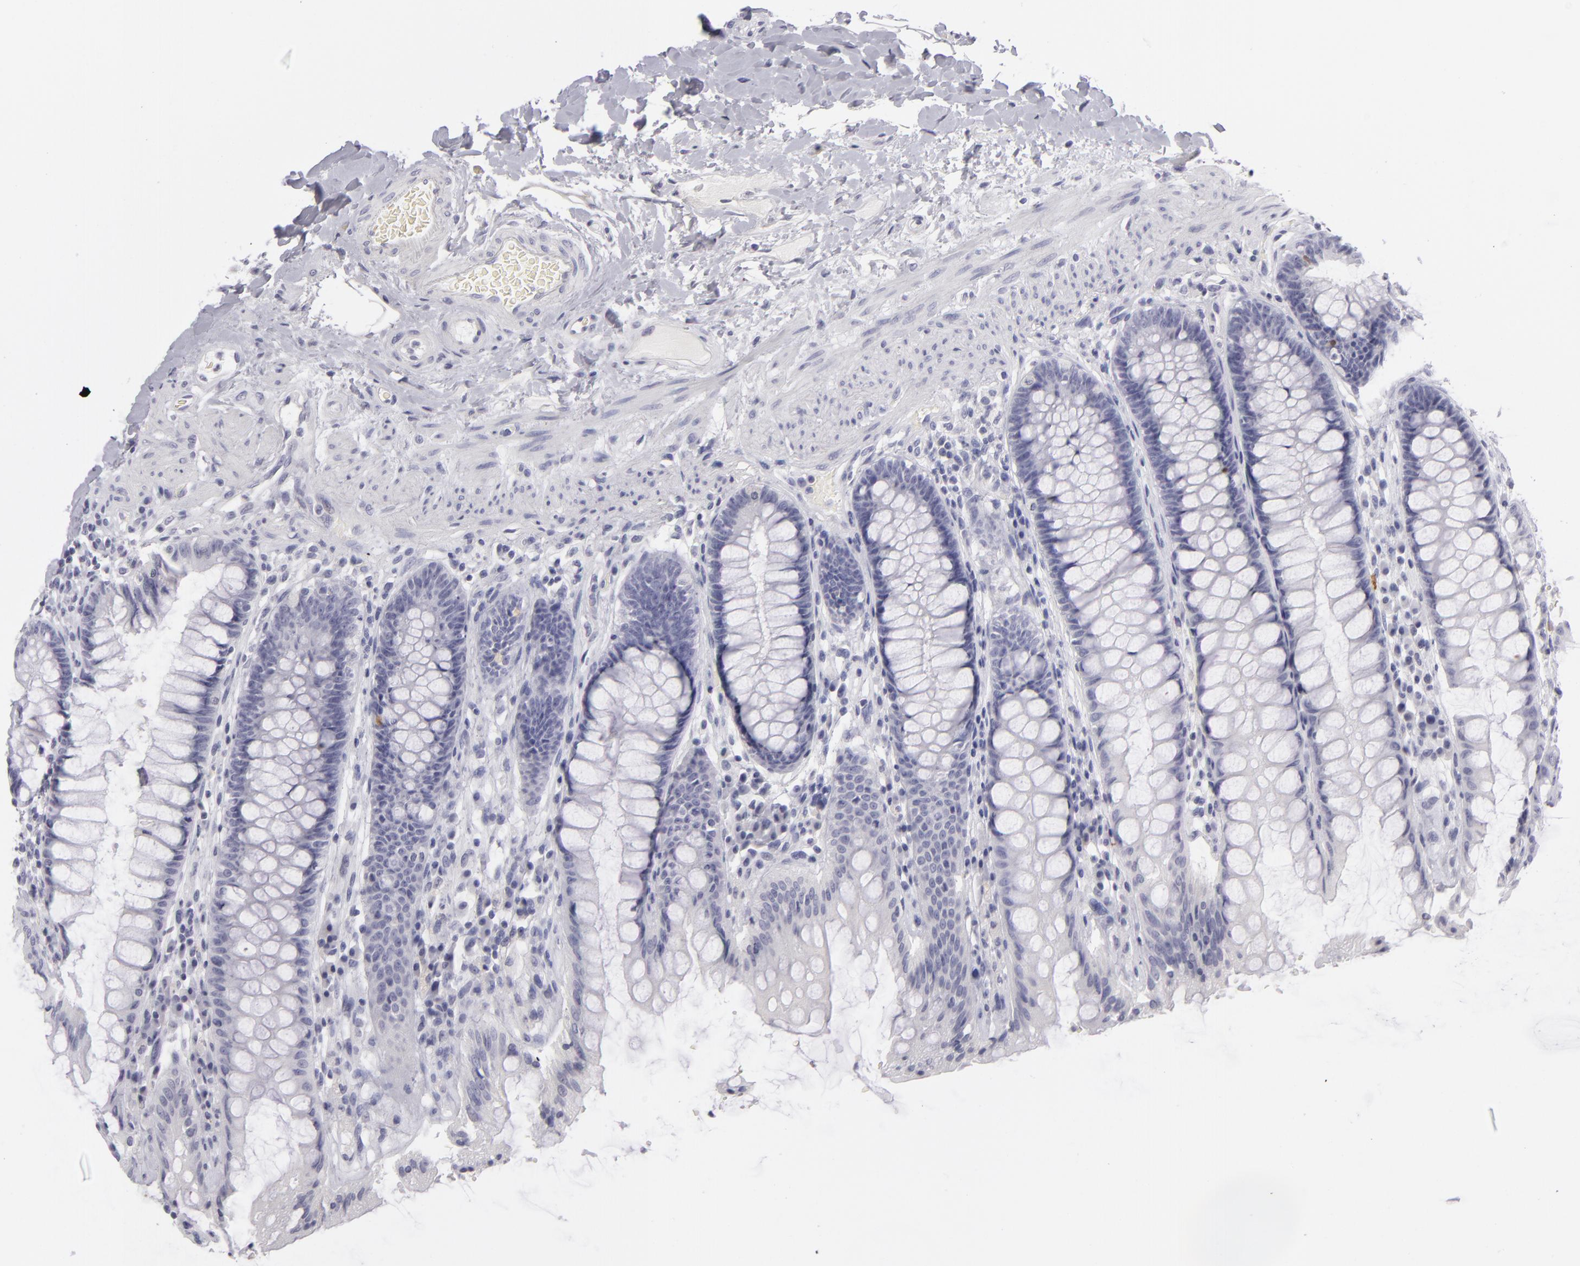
{"staining": {"intensity": "negative", "quantity": "none", "location": "none"}, "tissue": "rectum", "cell_type": "Glandular cells", "image_type": "normal", "snomed": [{"axis": "morphology", "description": "Normal tissue, NOS"}, {"axis": "topography", "description": "Rectum"}], "caption": "Immunohistochemical staining of normal rectum demonstrates no significant expression in glandular cells. (Immunohistochemistry (ihc), brightfield microscopy, high magnification).", "gene": "TNNC1", "patient": {"sex": "female", "age": 46}}